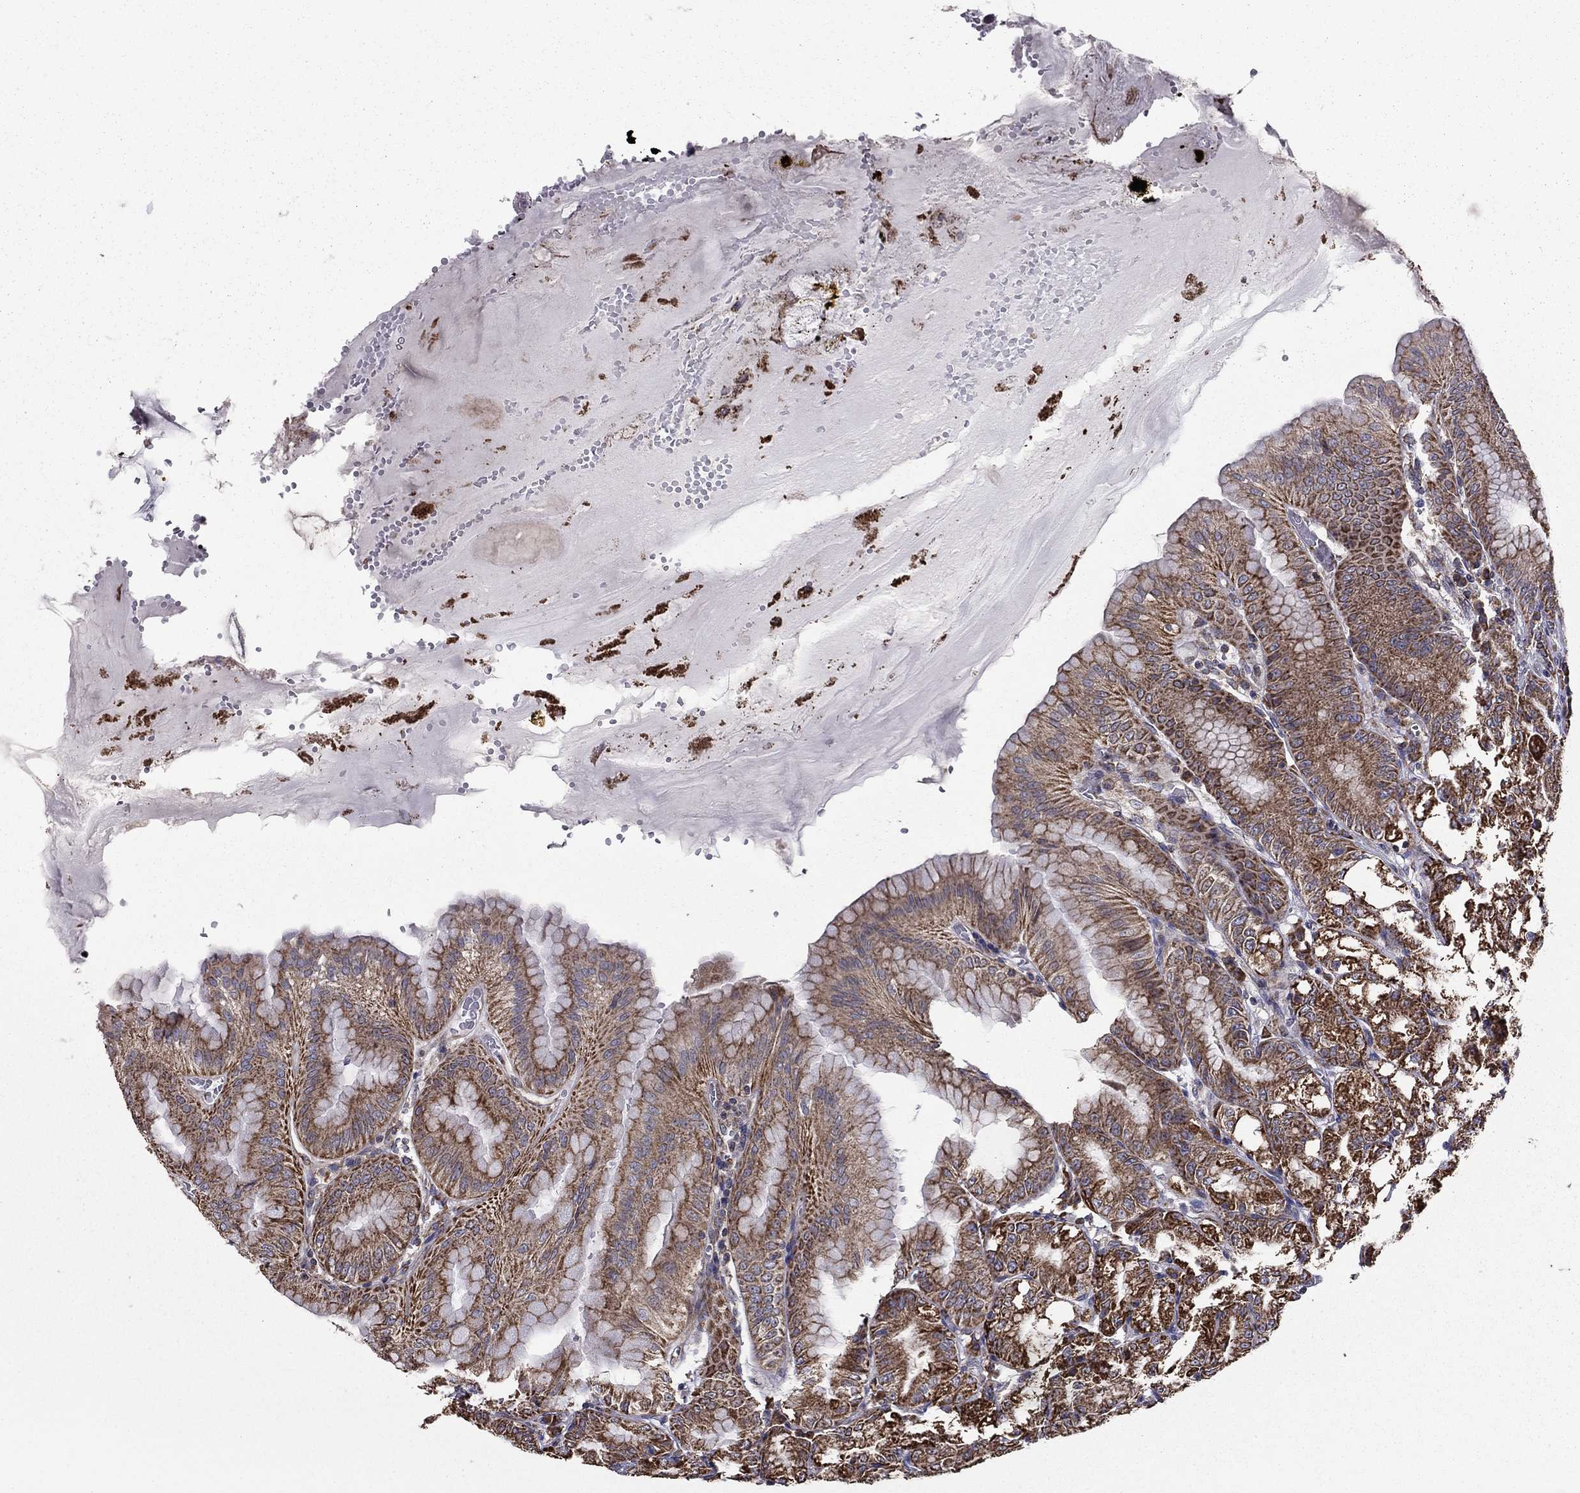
{"staining": {"intensity": "strong", "quantity": "25%-75%", "location": "cytoplasmic/membranous"}, "tissue": "stomach", "cell_type": "Glandular cells", "image_type": "normal", "snomed": [{"axis": "morphology", "description": "Normal tissue, NOS"}, {"axis": "topography", "description": "Stomach"}], "caption": "This photomicrograph exhibits immunohistochemistry (IHC) staining of unremarkable stomach, with high strong cytoplasmic/membranous positivity in about 25%-75% of glandular cells.", "gene": "NKIRAS1", "patient": {"sex": "male", "age": 71}}